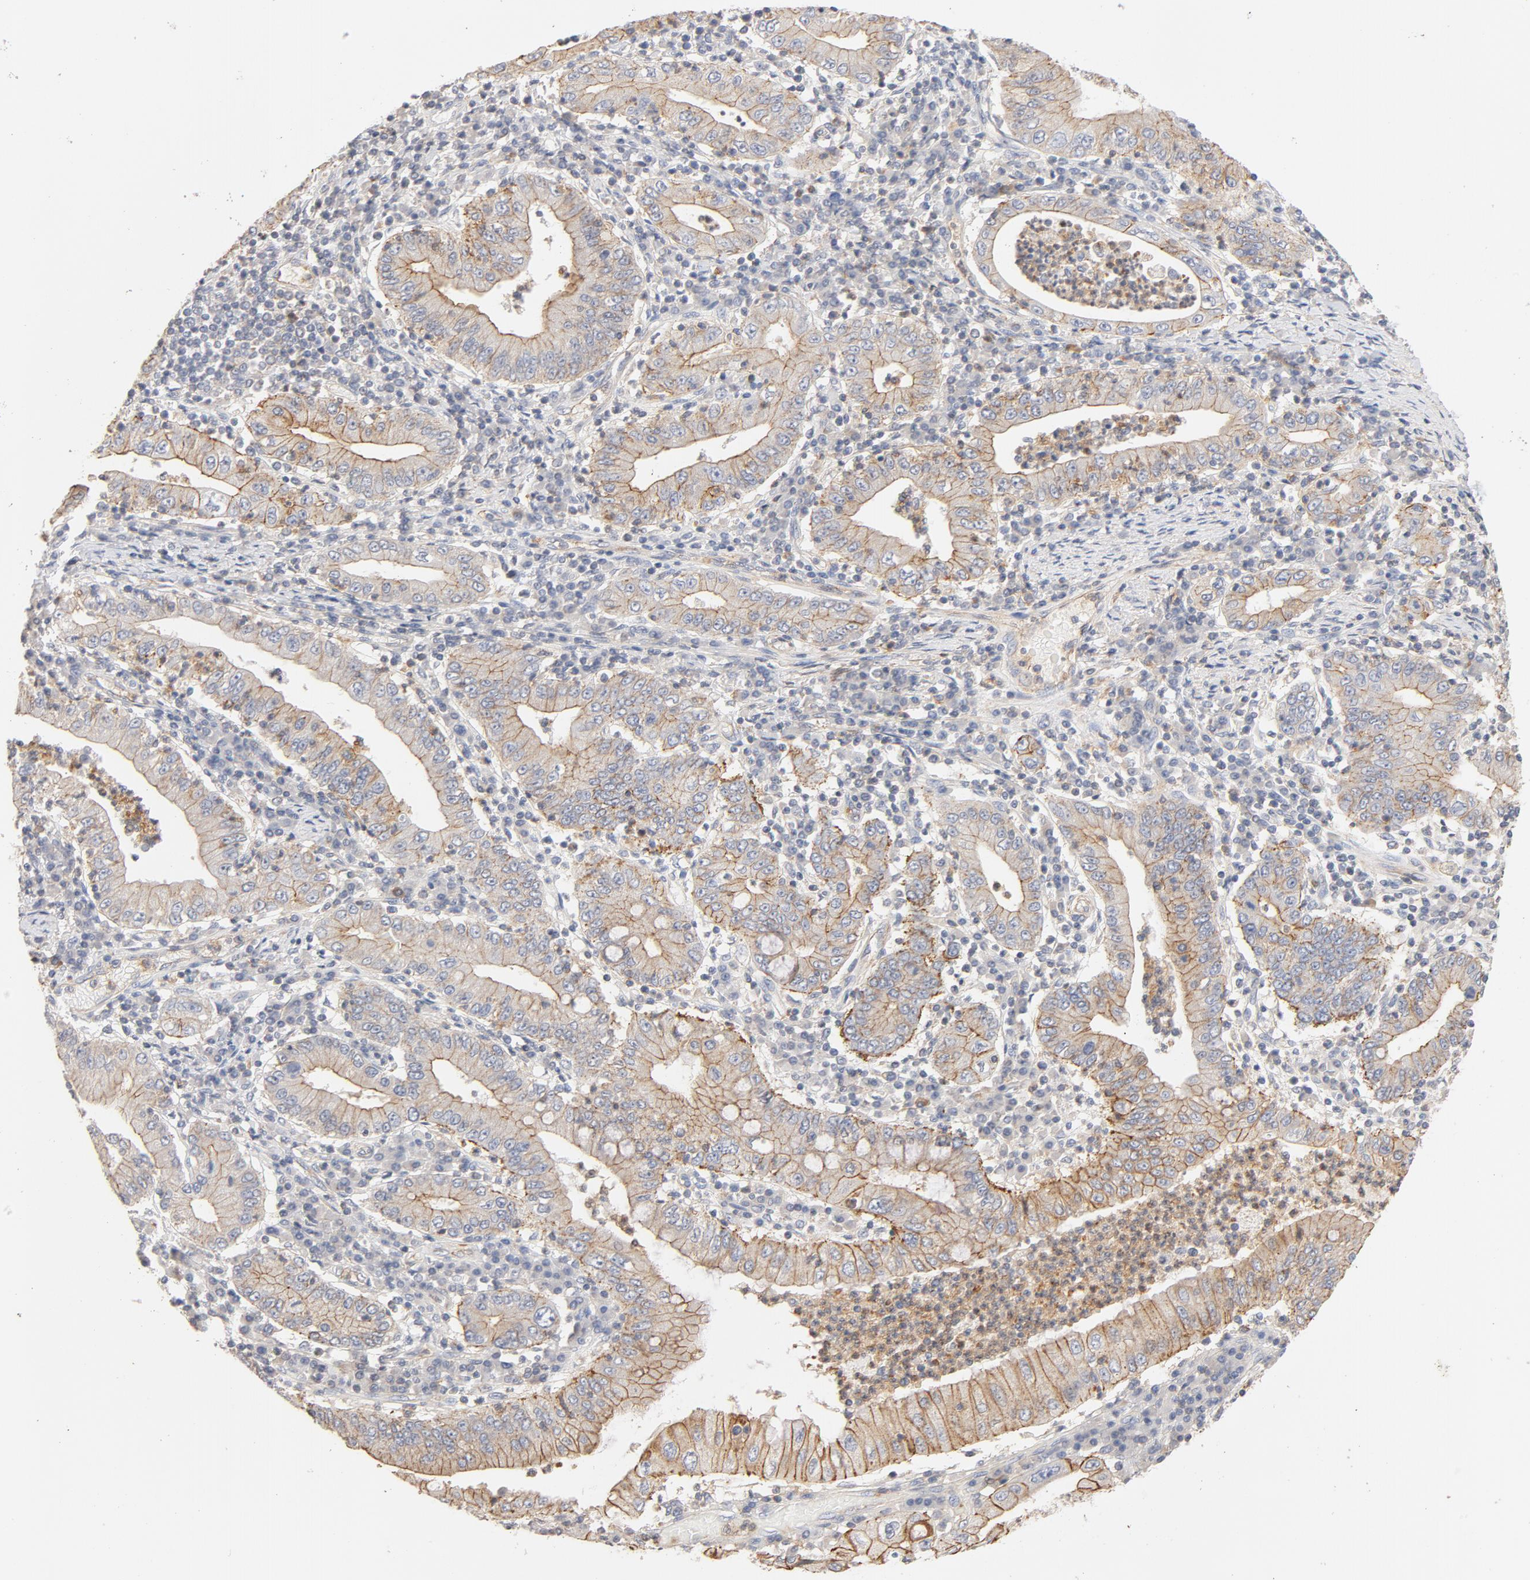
{"staining": {"intensity": "moderate", "quantity": ">75%", "location": "cytoplasmic/membranous"}, "tissue": "stomach cancer", "cell_type": "Tumor cells", "image_type": "cancer", "snomed": [{"axis": "morphology", "description": "Normal tissue, NOS"}, {"axis": "morphology", "description": "Adenocarcinoma, NOS"}, {"axis": "topography", "description": "Esophagus"}, {"axis": "topography", "description": "Stomach, upper"}, {"axis": "topography", "description": "Peripheral nerve tissue"}], "caption": "Brown immunohistochemical staining in human stomach adenocarcinoma exhibits moderate cytoplasmic/membranous positivity in about >75% of tumor cells.", "gene": "STRN3", "patient": {"sex": "male", "age": 62}}